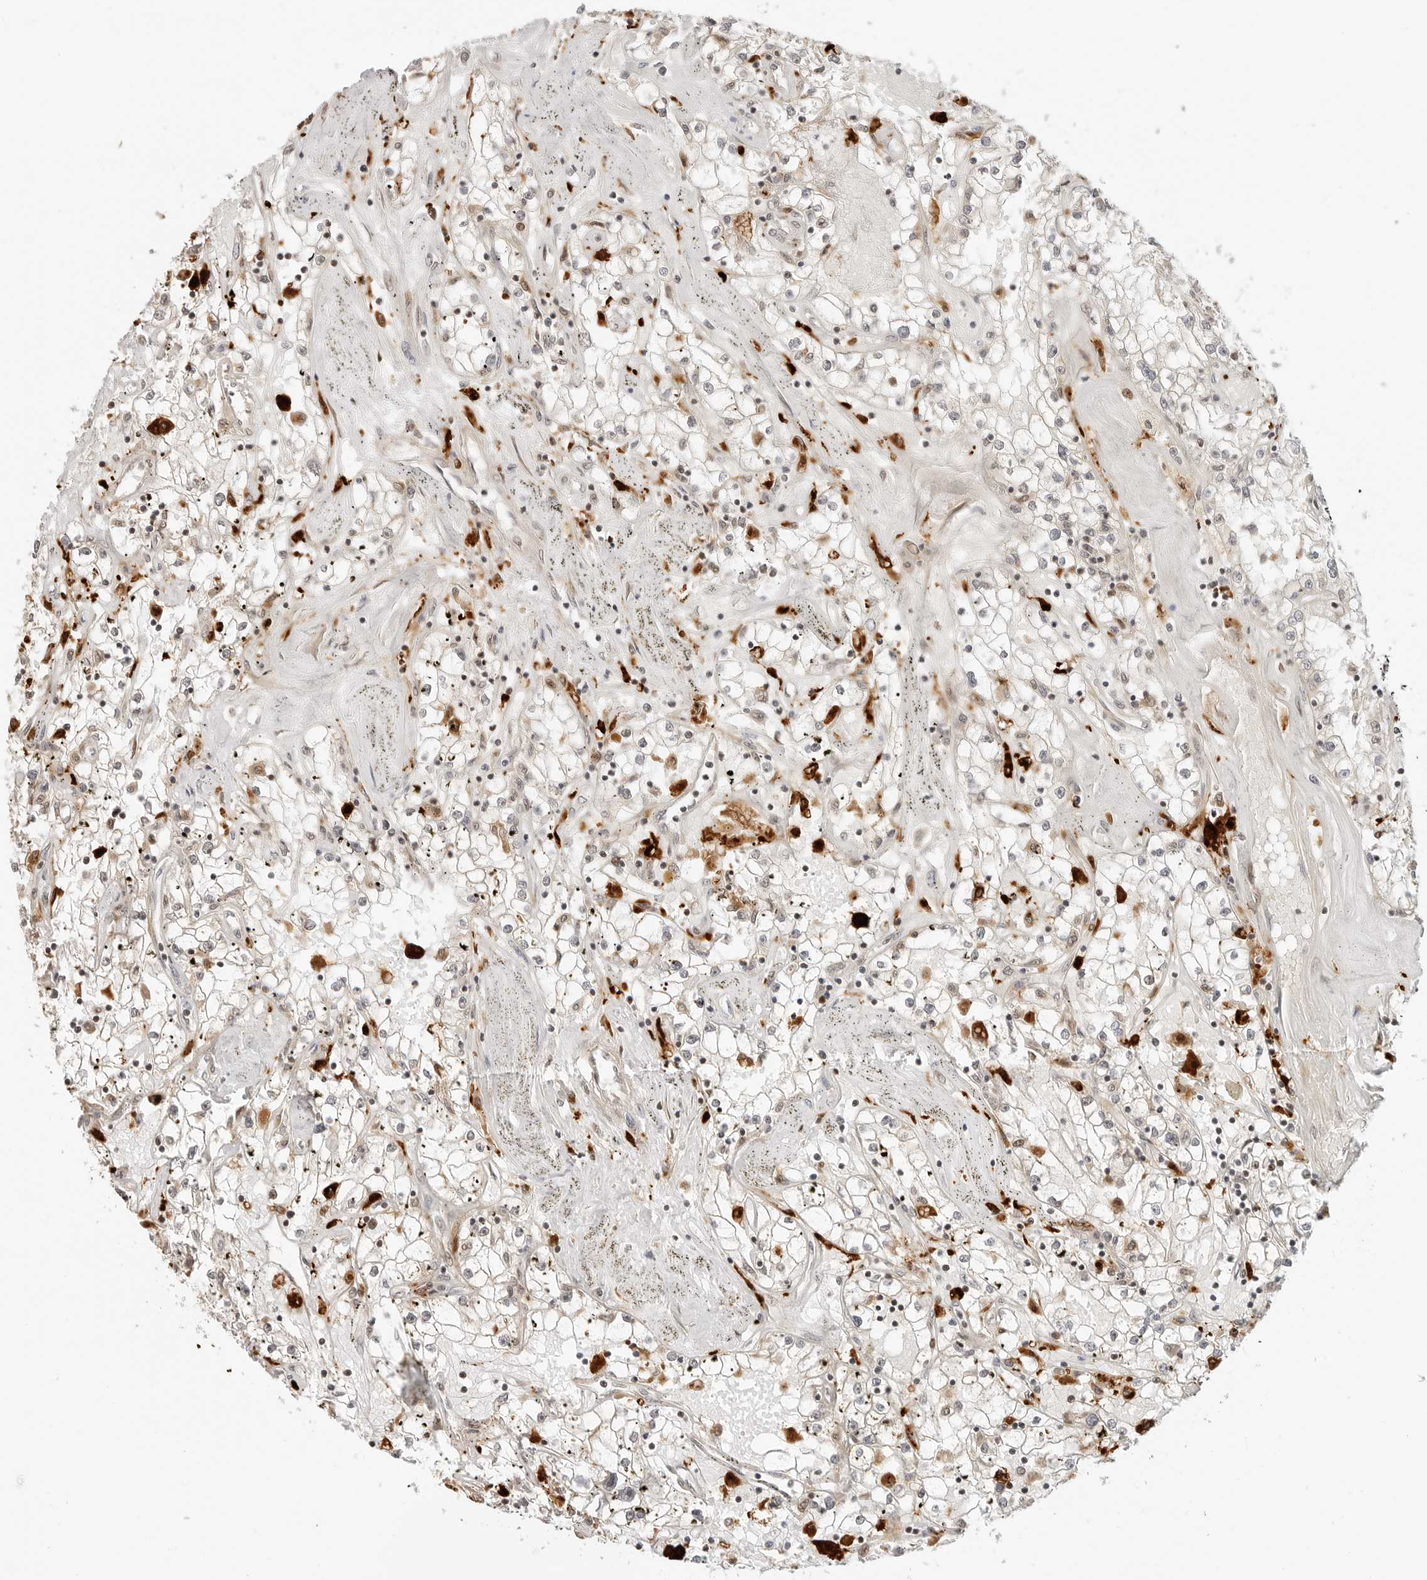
{"staining": {"intensity": "negative", "quantity": "none", "location": "none"}, "tissue": "renal cancer", "cell_type": "Tumor cells", "image_type": "cancer", "snomed": [{"axis": "morphology", "description": "Adenocarcinoma, NOS"}, {"axis": "topography", "description": "Kidney"}], "caption": "The IHC micrograph has no significant expression in tumor cells of renal cancer (adenocarcinoma) tissue.", "gene": "GEM", "patient": {"sex": "male", "age": 56}}